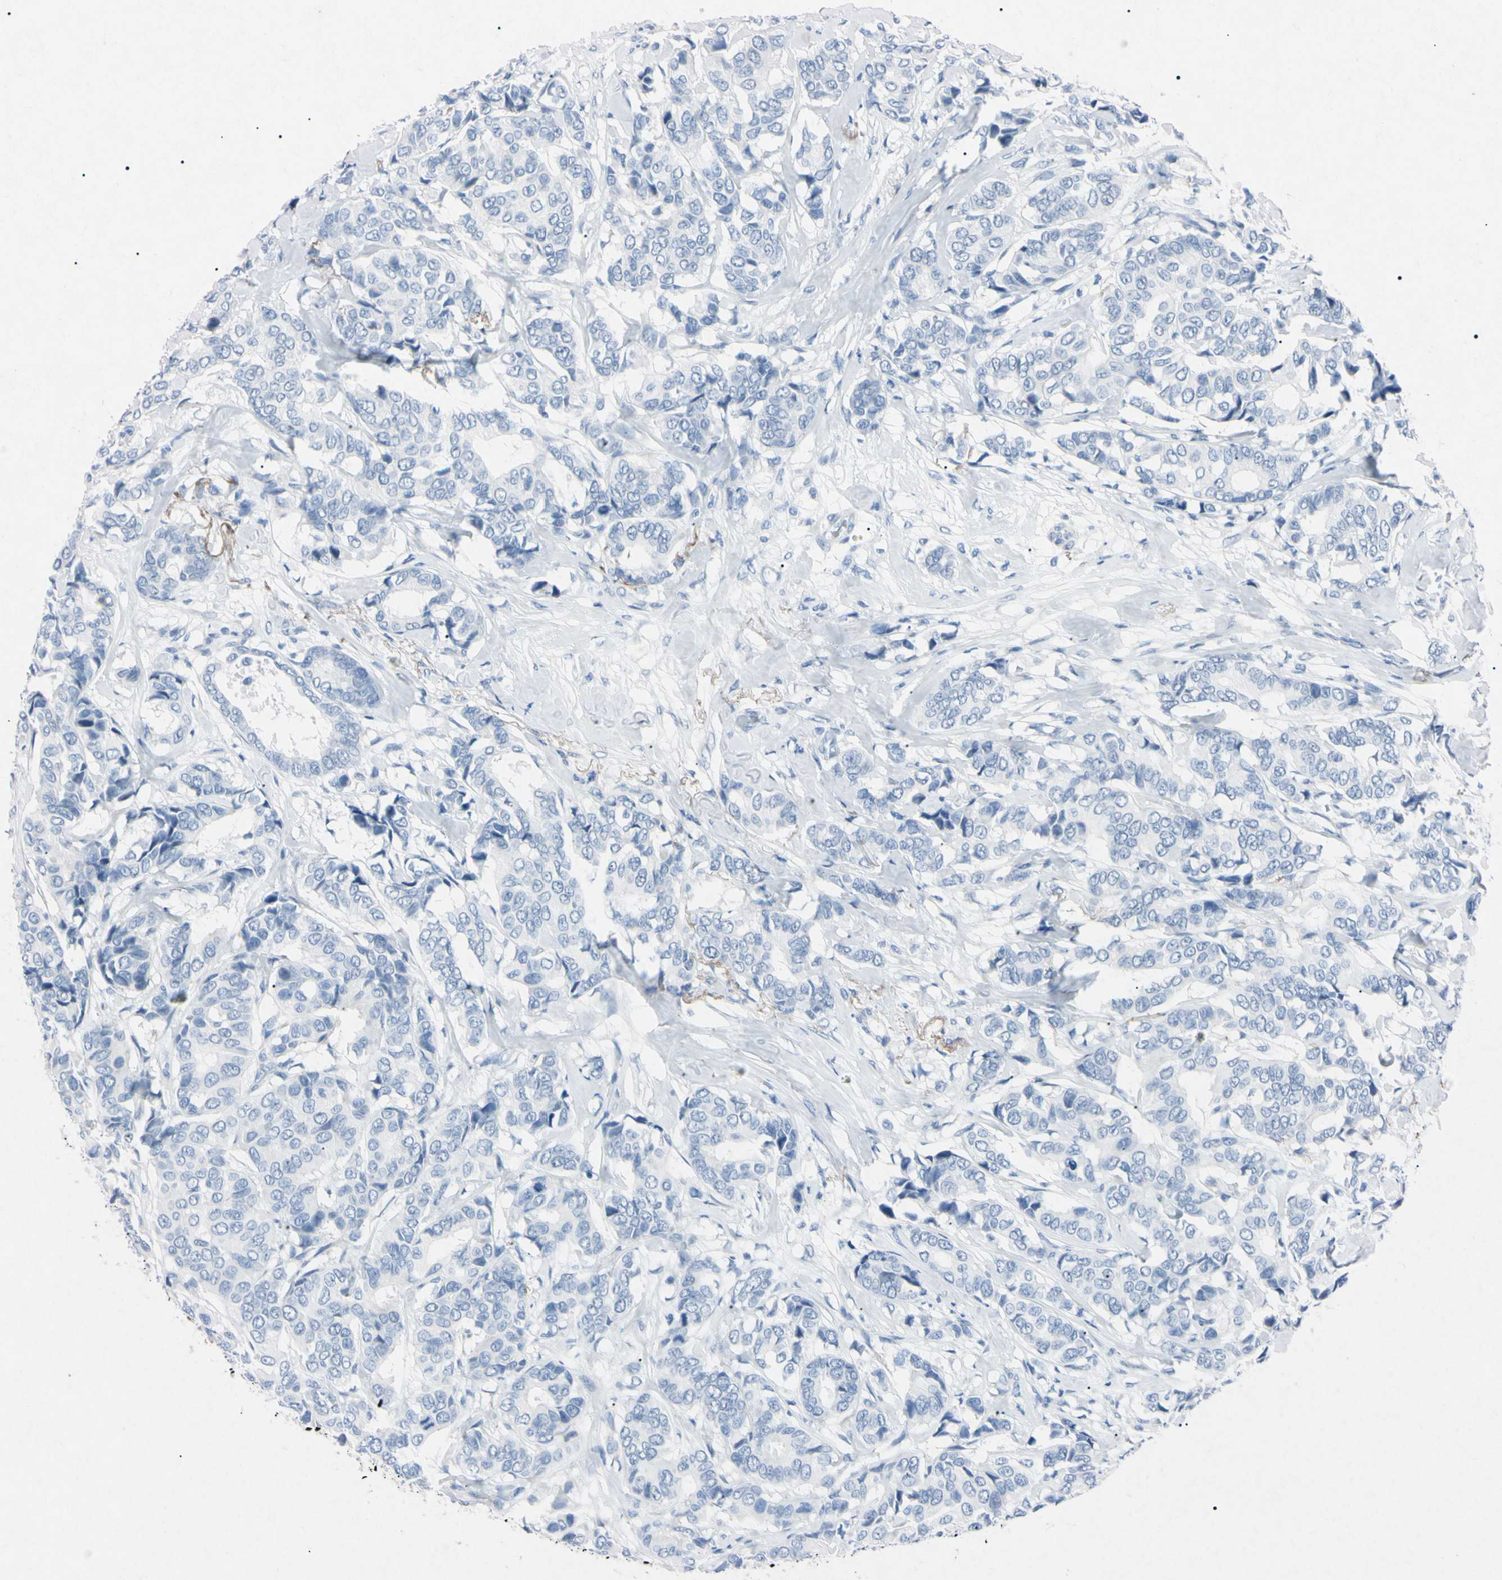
{"staining": {"intensity": "negative", "quantity": "none", "location": "none"}, "tissue": "breast cancer", "cell_type": "Tumor cells", "image_type": "cancer", "snomed": [{"axis": "morphology", "description": "Duct carcinoma"}, {"axis": "topography", "description": "Breast"}], "caption": "Breast cancer (intraductal carcinoma) stained for a protein using IHC shows no positivity tumor cells.", "gene": "ELN", "patient": {"sex": "female", "age": 87}}